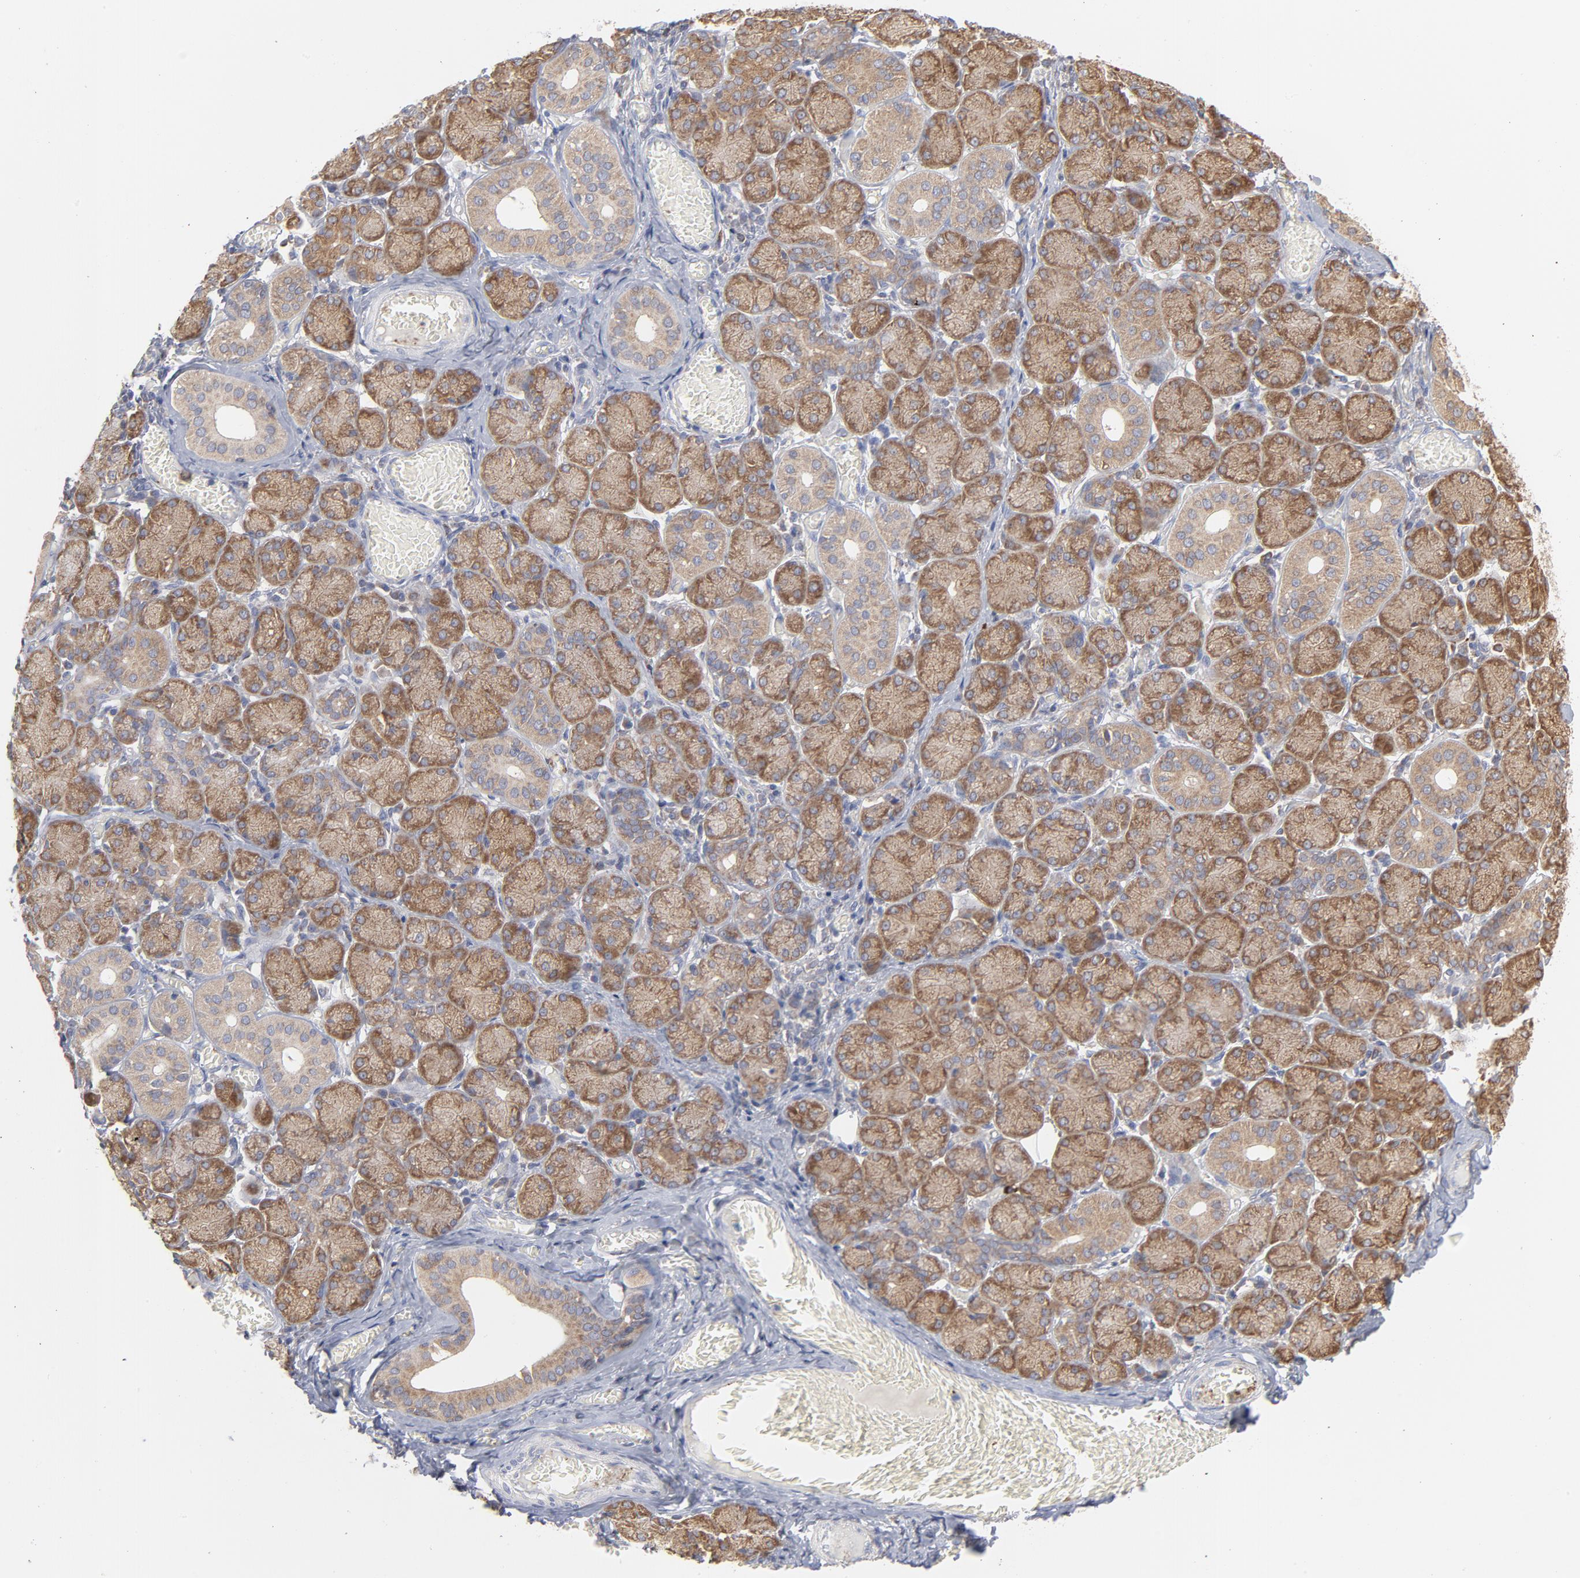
{"staining": {"intensity": "moderate", "quantity": ">75%", "location": "cytoplasmic/membranous"}, "tissue": "salivary gland", "cell_type": "Glandular cells", "image_type": "normal", "snomed": [{"axis": "morphology", "description": "Normal tissue, NOS"}, {"axis": "topography", "description": "Salivary gland"}], "caption": "Immunohistochemistry (DAB (3,3'-diaminobenzidine)) staining of benign salivary gland demonstrates moderate cytoplasmic/membranous protein expression in approximately >75% of glandular cells. The staining was performed using DAB, with brown indicating positive protein expression. Nuclei are stained blue with hematoxylin.", "gene": "PPFIBP2", "patient": {"sex": "female", "age": 24}}